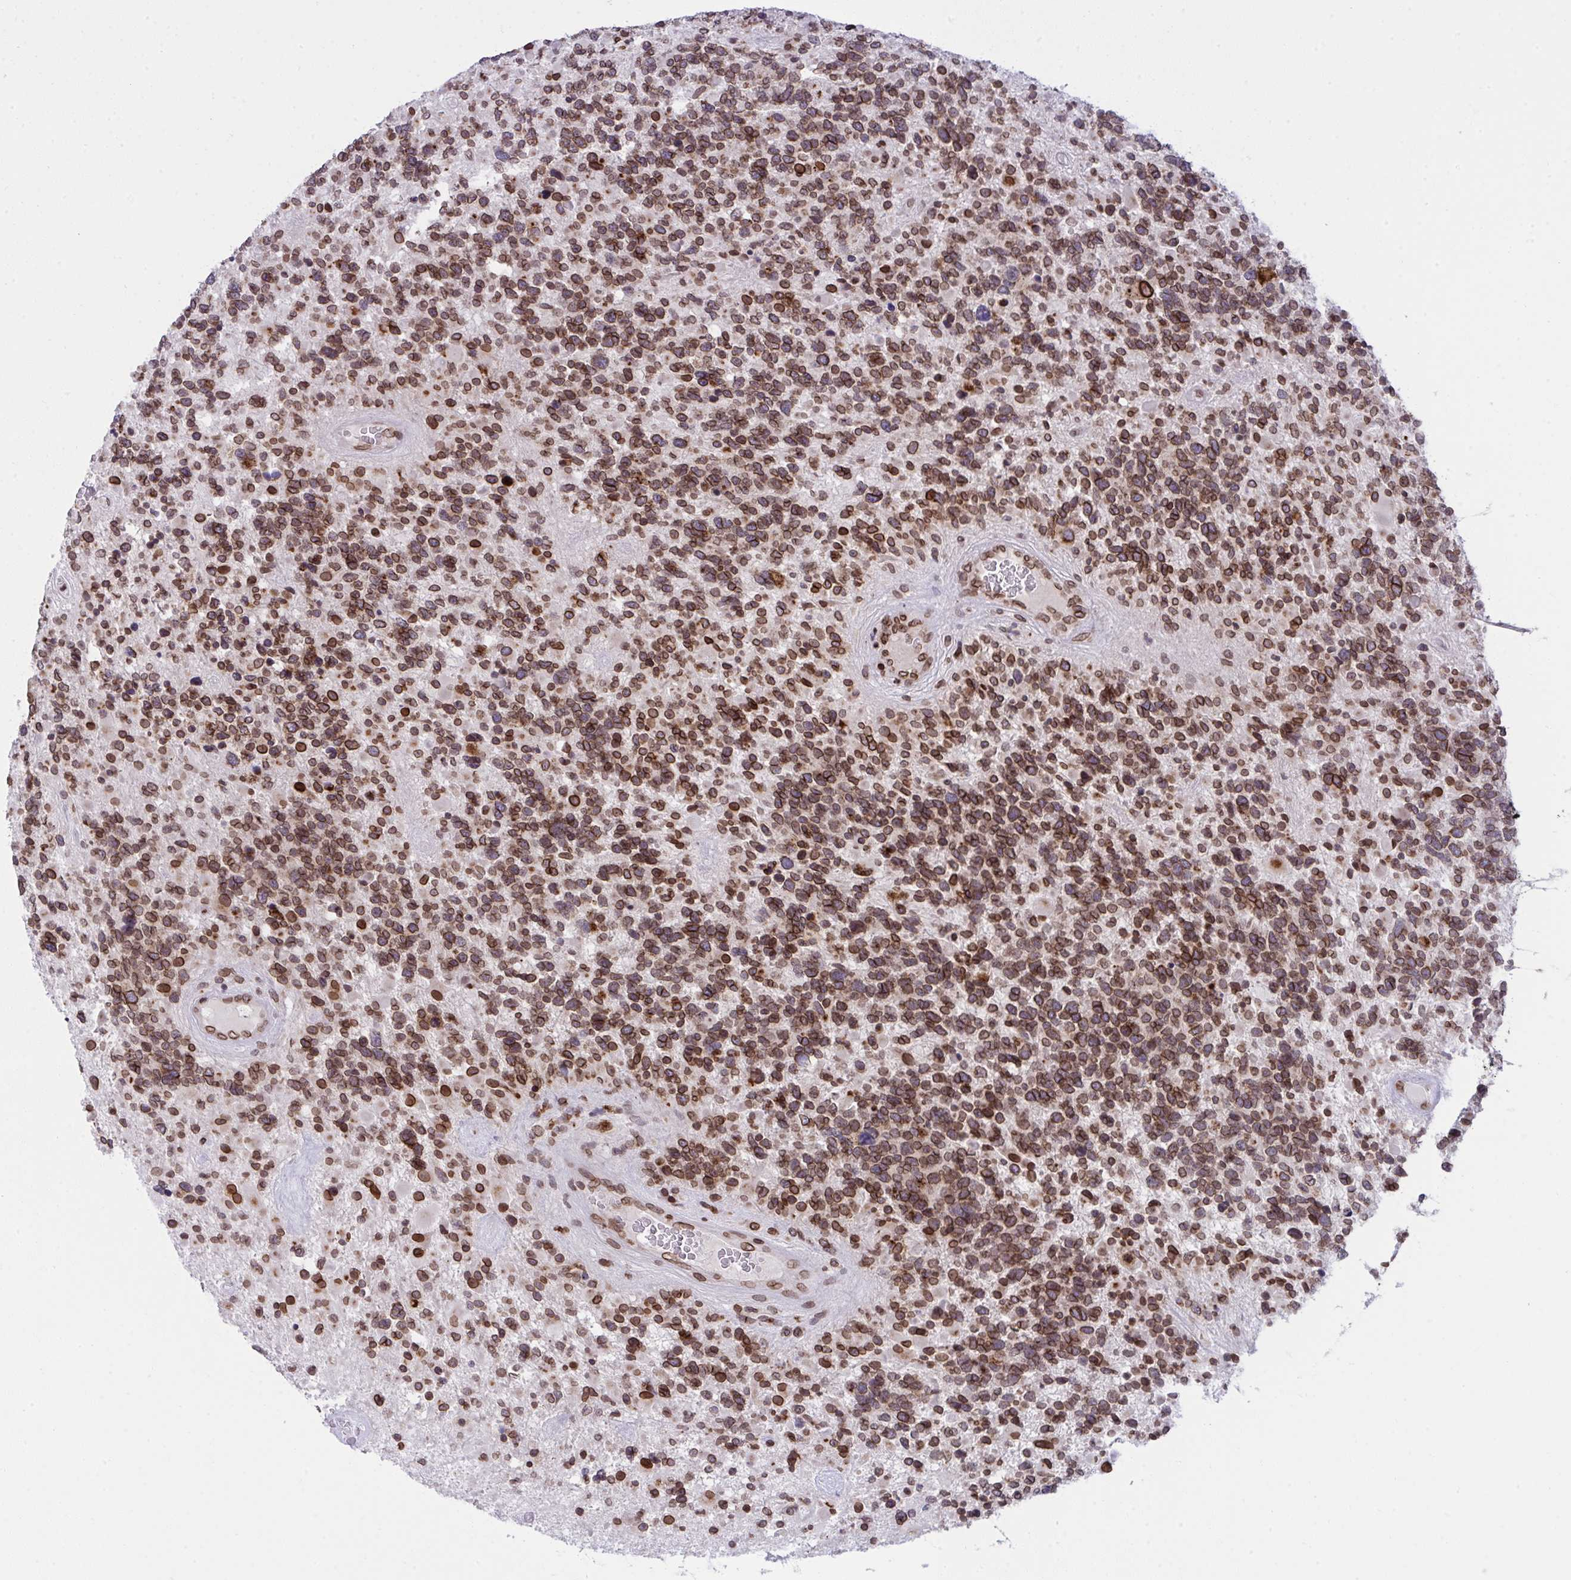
{"staining": {"intensity": "moderate", "quantity": ">75%", "location": "cytoplasmic/membranous,nuclear"}, "tissue": "glioma", "cell_type": "Tumor cells", "image_type": "cancer", "snomed": [{"axis": "morphology", "description": "Glioma, malignant, High grade"}, {"axis": "topography", "description": "Brain"}], "caption": "Human malignant glioma (high-grade) stained for a protein (brown) shows moderate cytoplasmic/membranous and nuclear positive expression in approximately >75% of tumor cells.", "gene": "RANBP2", "patient": {"sex": "female", "age": 40}}